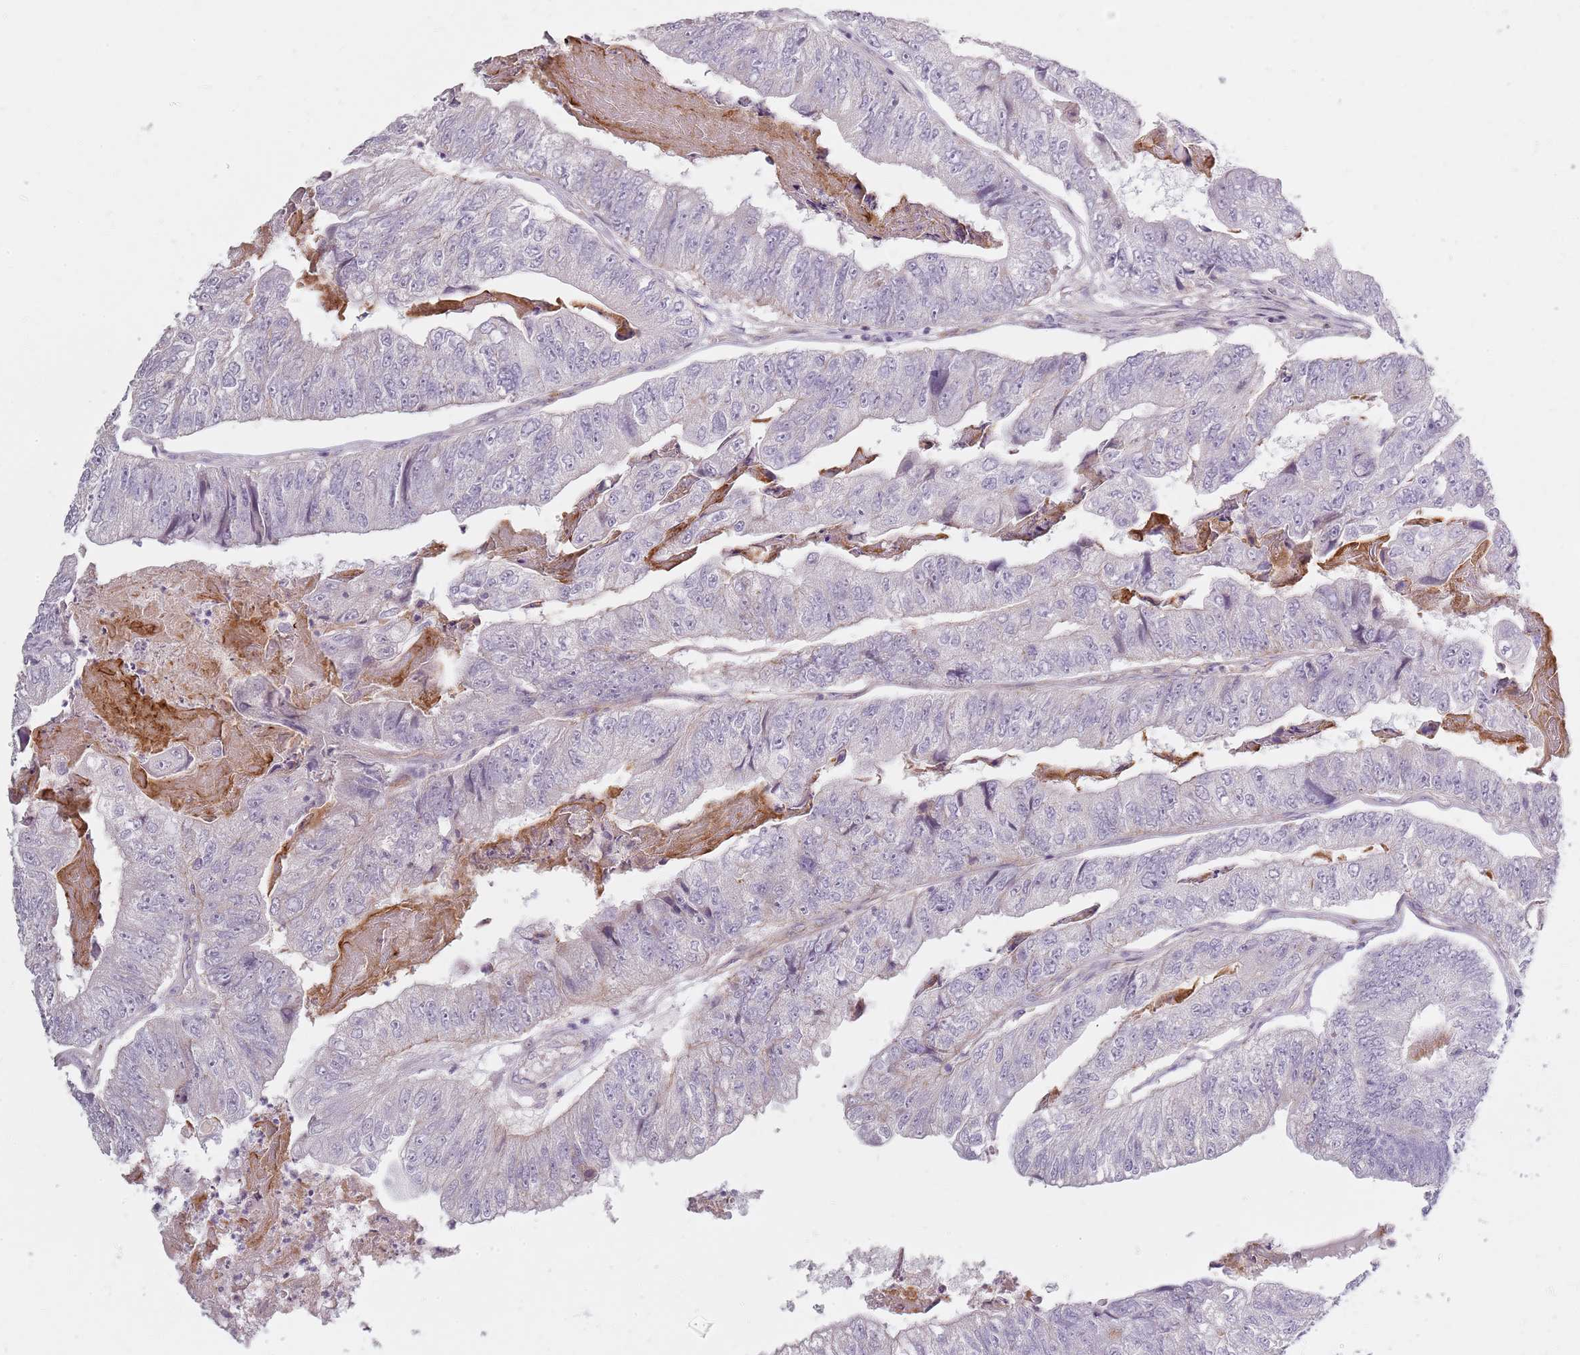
{"staining": {"intensity": "negative", "quantity": "none", "location": "none"}, "tissue": "colorectal cancer", "cell_type": "Tumor cells", "image_type": "cancer", "snomed": [{"axis": "morphology", "description": "Adenocarcinoma, NOS"}, {"axis": "topography", "description": "Colon"}], "caption": "The histopathology image displays no staining of tumor cells in colorectal adenocarcinoma.", "gene": "SYNGR3", "patient": {"sex": "female", "age": 67}}